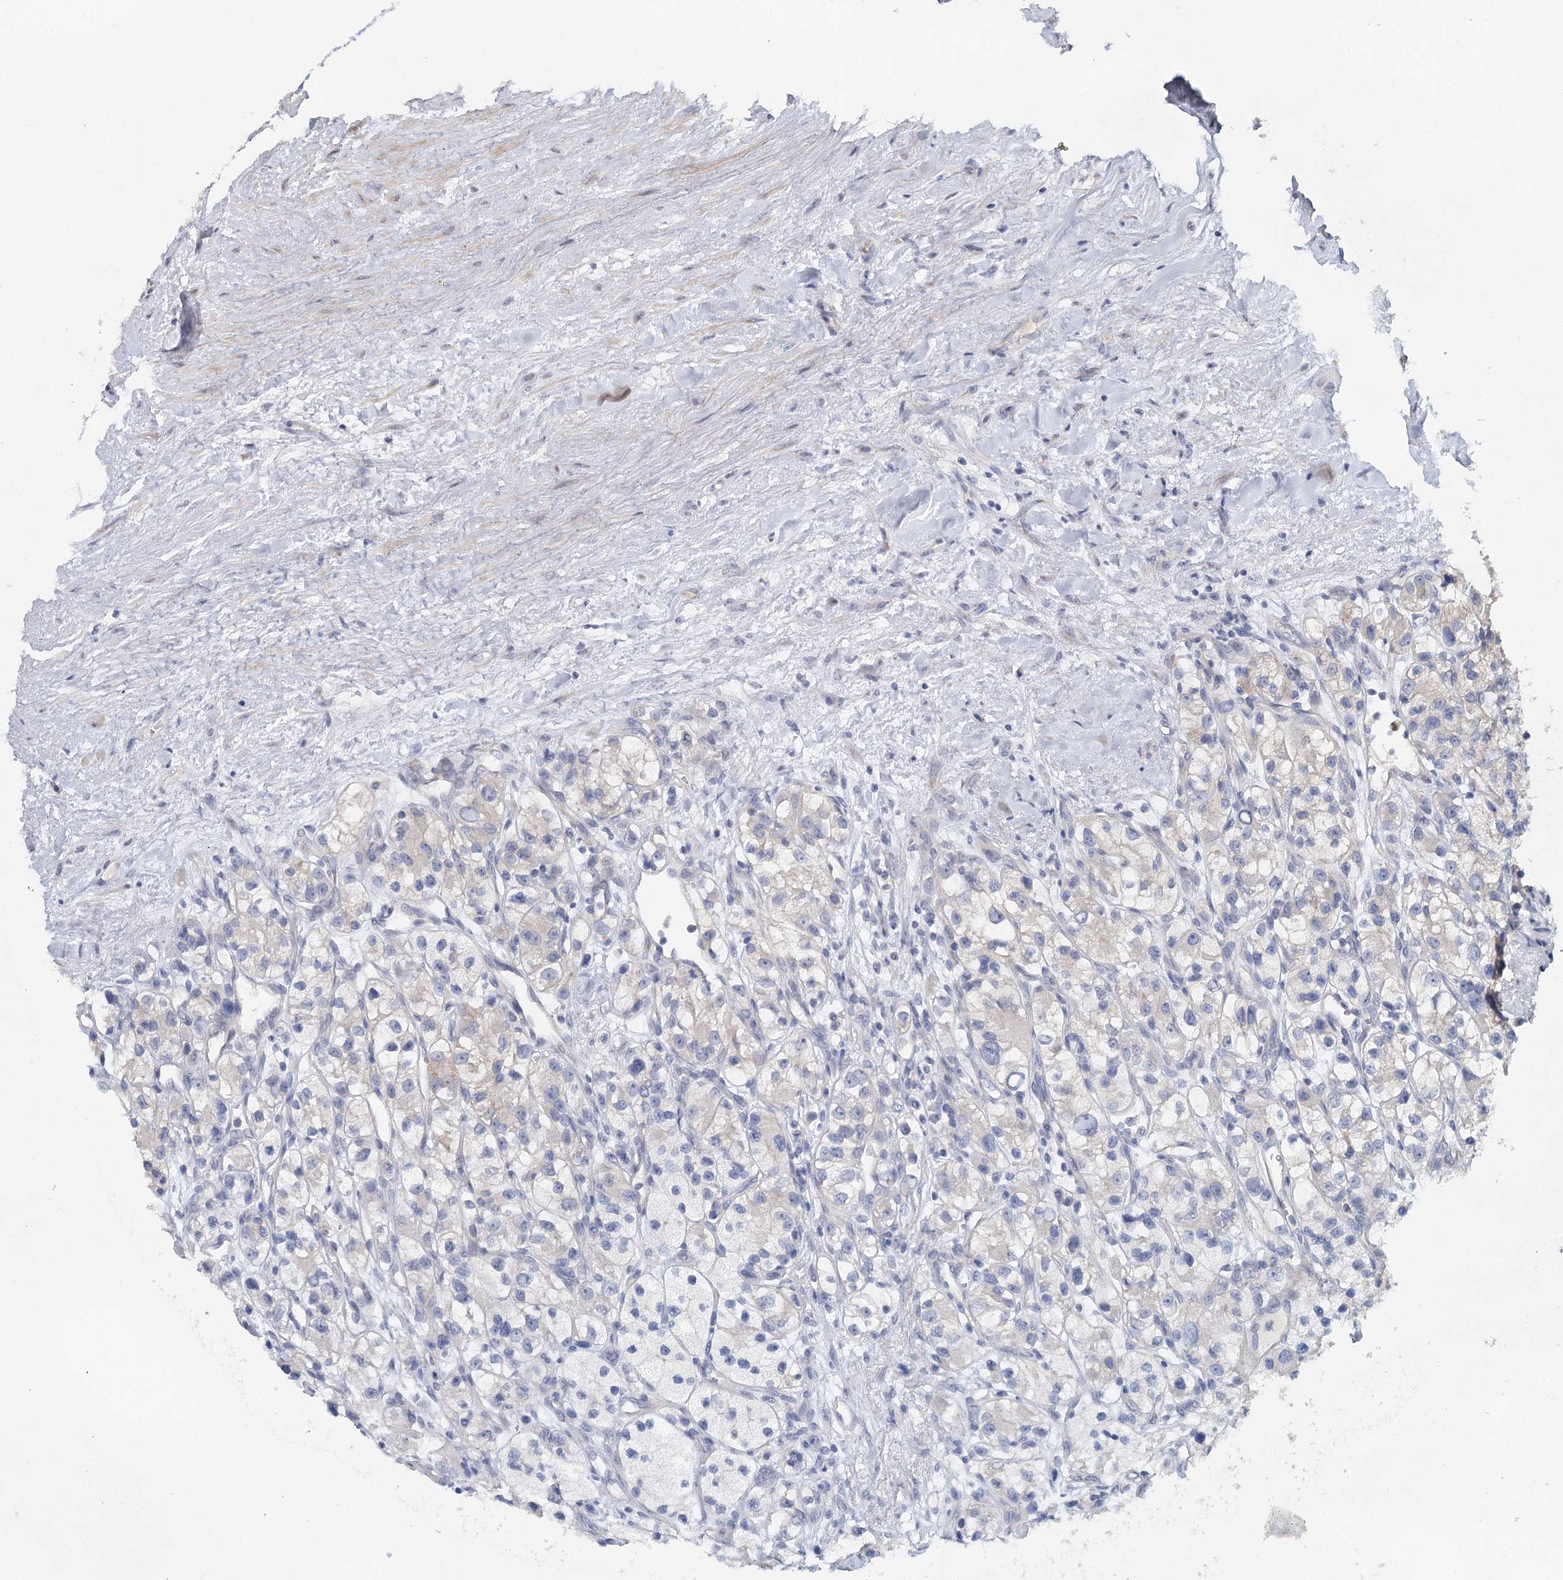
{"staining": {"intensity": "negative", "quantity": "none", "location": "none"}, "tissue": "renal cancer", "cell_type": "Tumor cells", "image_type": "cancer", "snomed": [{"axis": "morphology", "description": "Adenocarcinoma, NOS"}, {"axis": "topography", "description": "Kidney"}], "caption": "The histopathology image displays no significant staining in tumor cells of renal cancer (adenocarcinoma).", "gene": "MYL6B", "patient": {"sex": "female", "age": 57}}